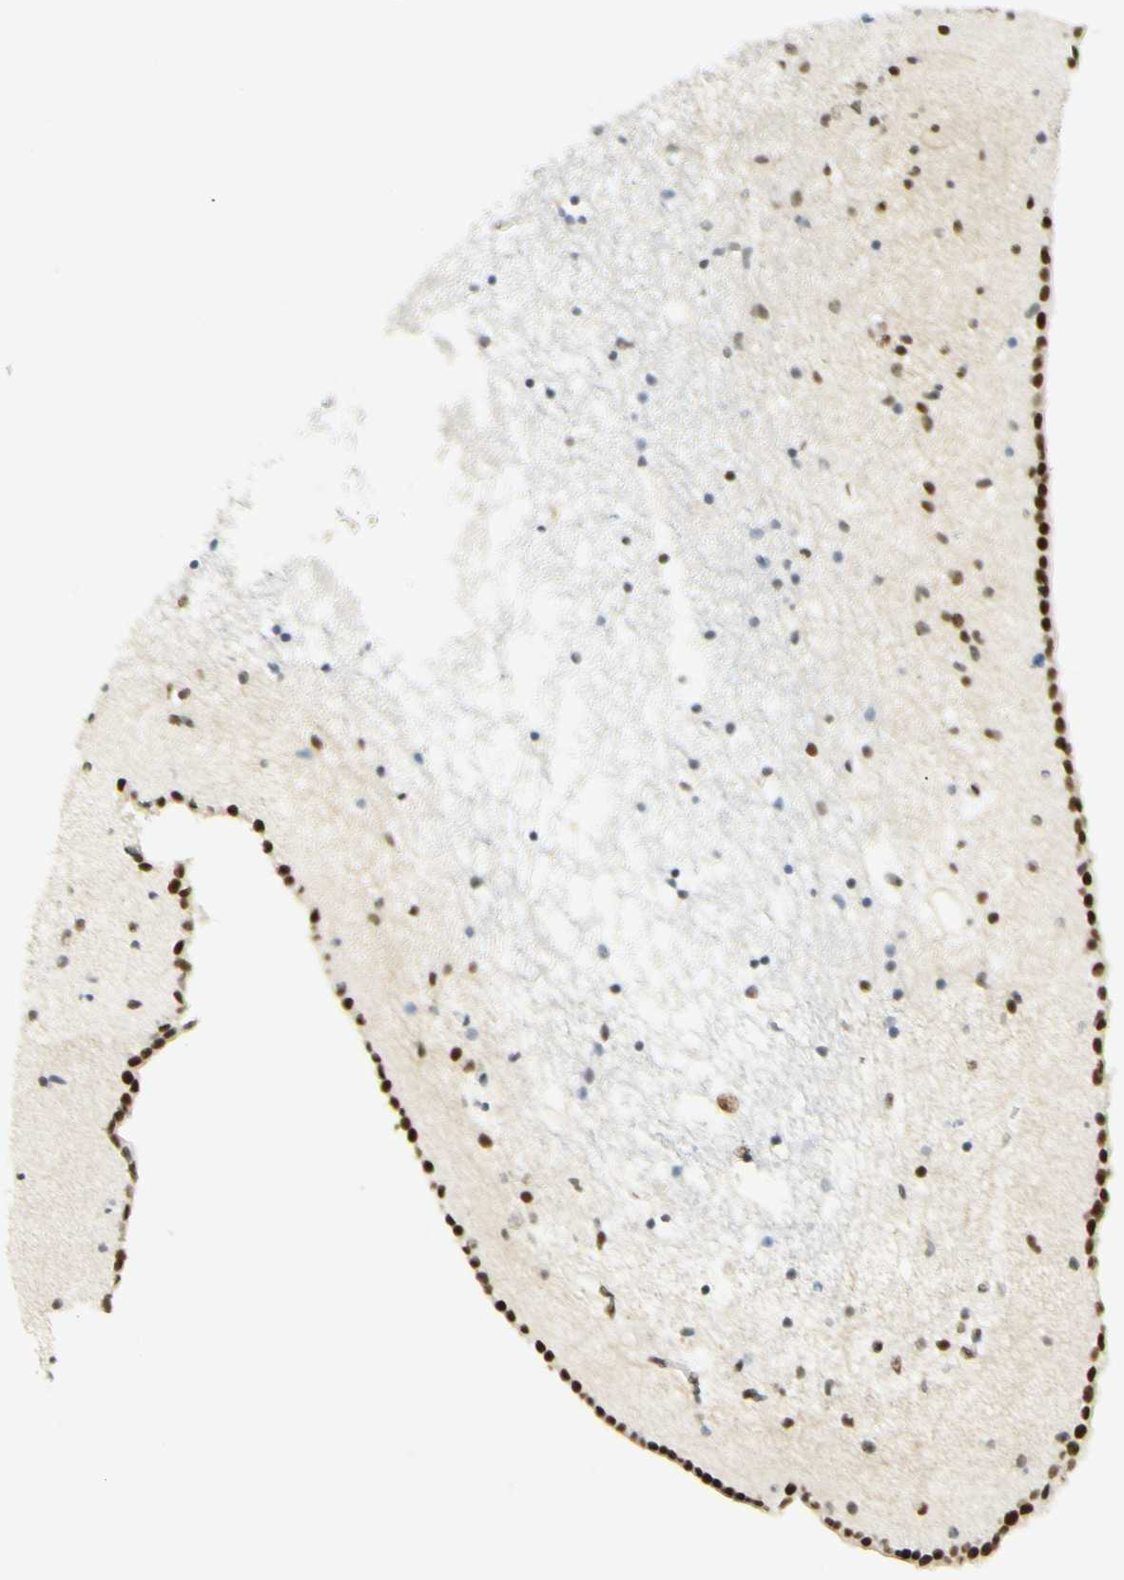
{"staining": {"intensity": "moderate", "quantity": ">75%", "location": "nuclear"}, "tissue": "caudate", "cell_type": "Glial cells", "image_type": "normal", "snomed": [{"axis": "morphology", "description": "Normal tissue, NOS"}, {"axis": "topography", "description": "Lateral ventricle wall"}], "caption": "Approximately >75% of glial cells in normal human caudate demonstrate moderate nuclear protein staining as visualized by brown immunohistochemical staining.", "gene": "PMS2", "patient": {"sex": "male", "age": 45}}